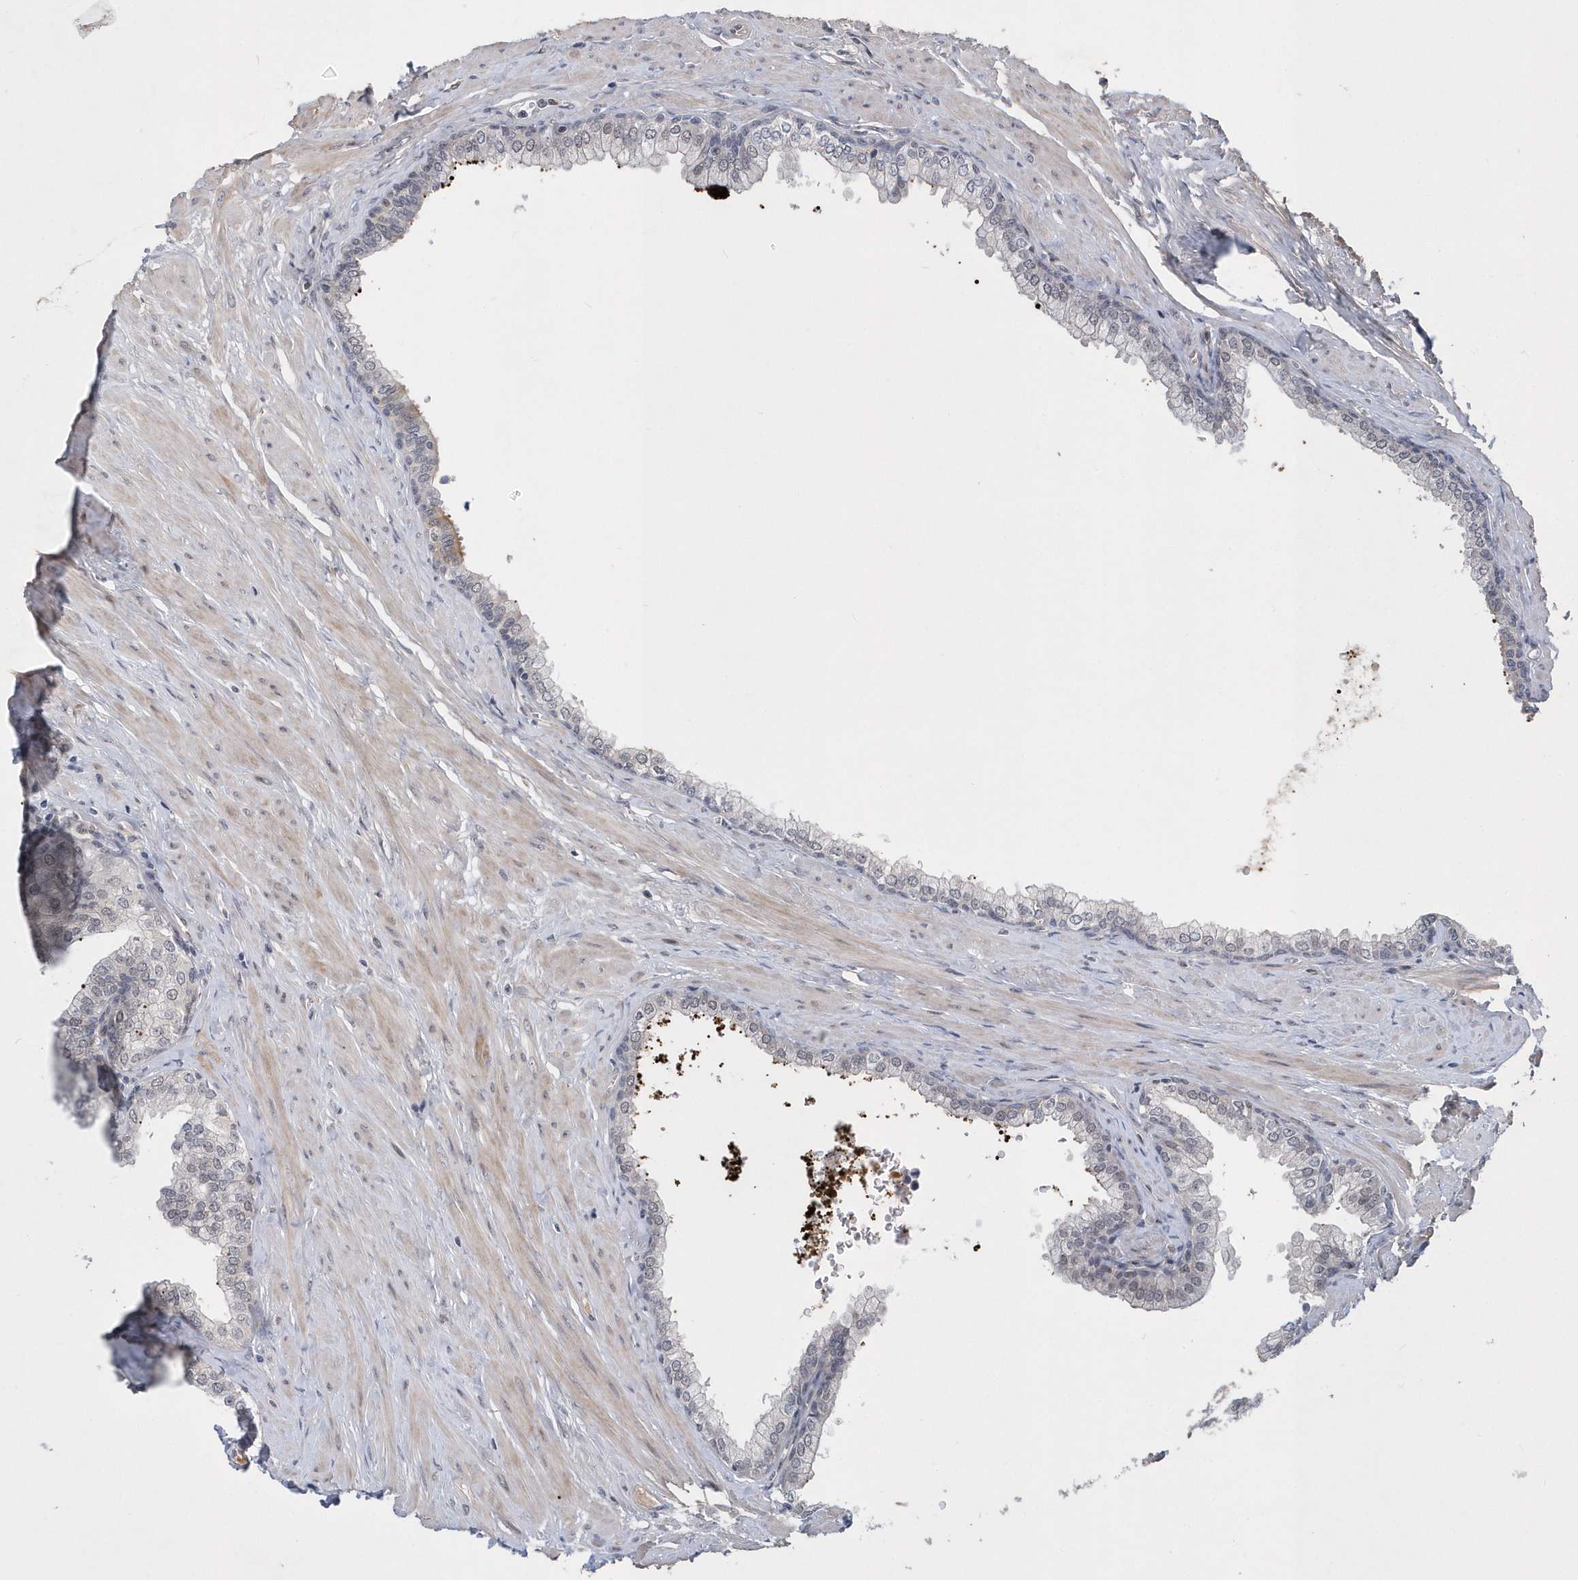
{"staining": {"intensity": "negative", "quantity": "none", "location": "none"}, "tissue": "prostate", "cell_type": "Glandular cells", "image_type": "normal", "snomed": [{"axis": "morphology", "description": "Normal tissue, NOS"}, {"axis": "morphology", "description": "Urothelial carcinoma, Low grade"}, {"axis": "topography", "description": "Urinary bladder"}, {"axis": "topography", "description": "Prostate"}], "caption": "High magnification brightfield microscopy of unremarkable prostate stained with DAB (brown) and counterstained with hematoxylin (blue): glandular cells show no significant expression. (DAB (3,3'-diaminobenzidine) IHC with hematoxylin counter stain).", "gene": "FAM217A", "patient": {"sex": "male", "age": 60}}